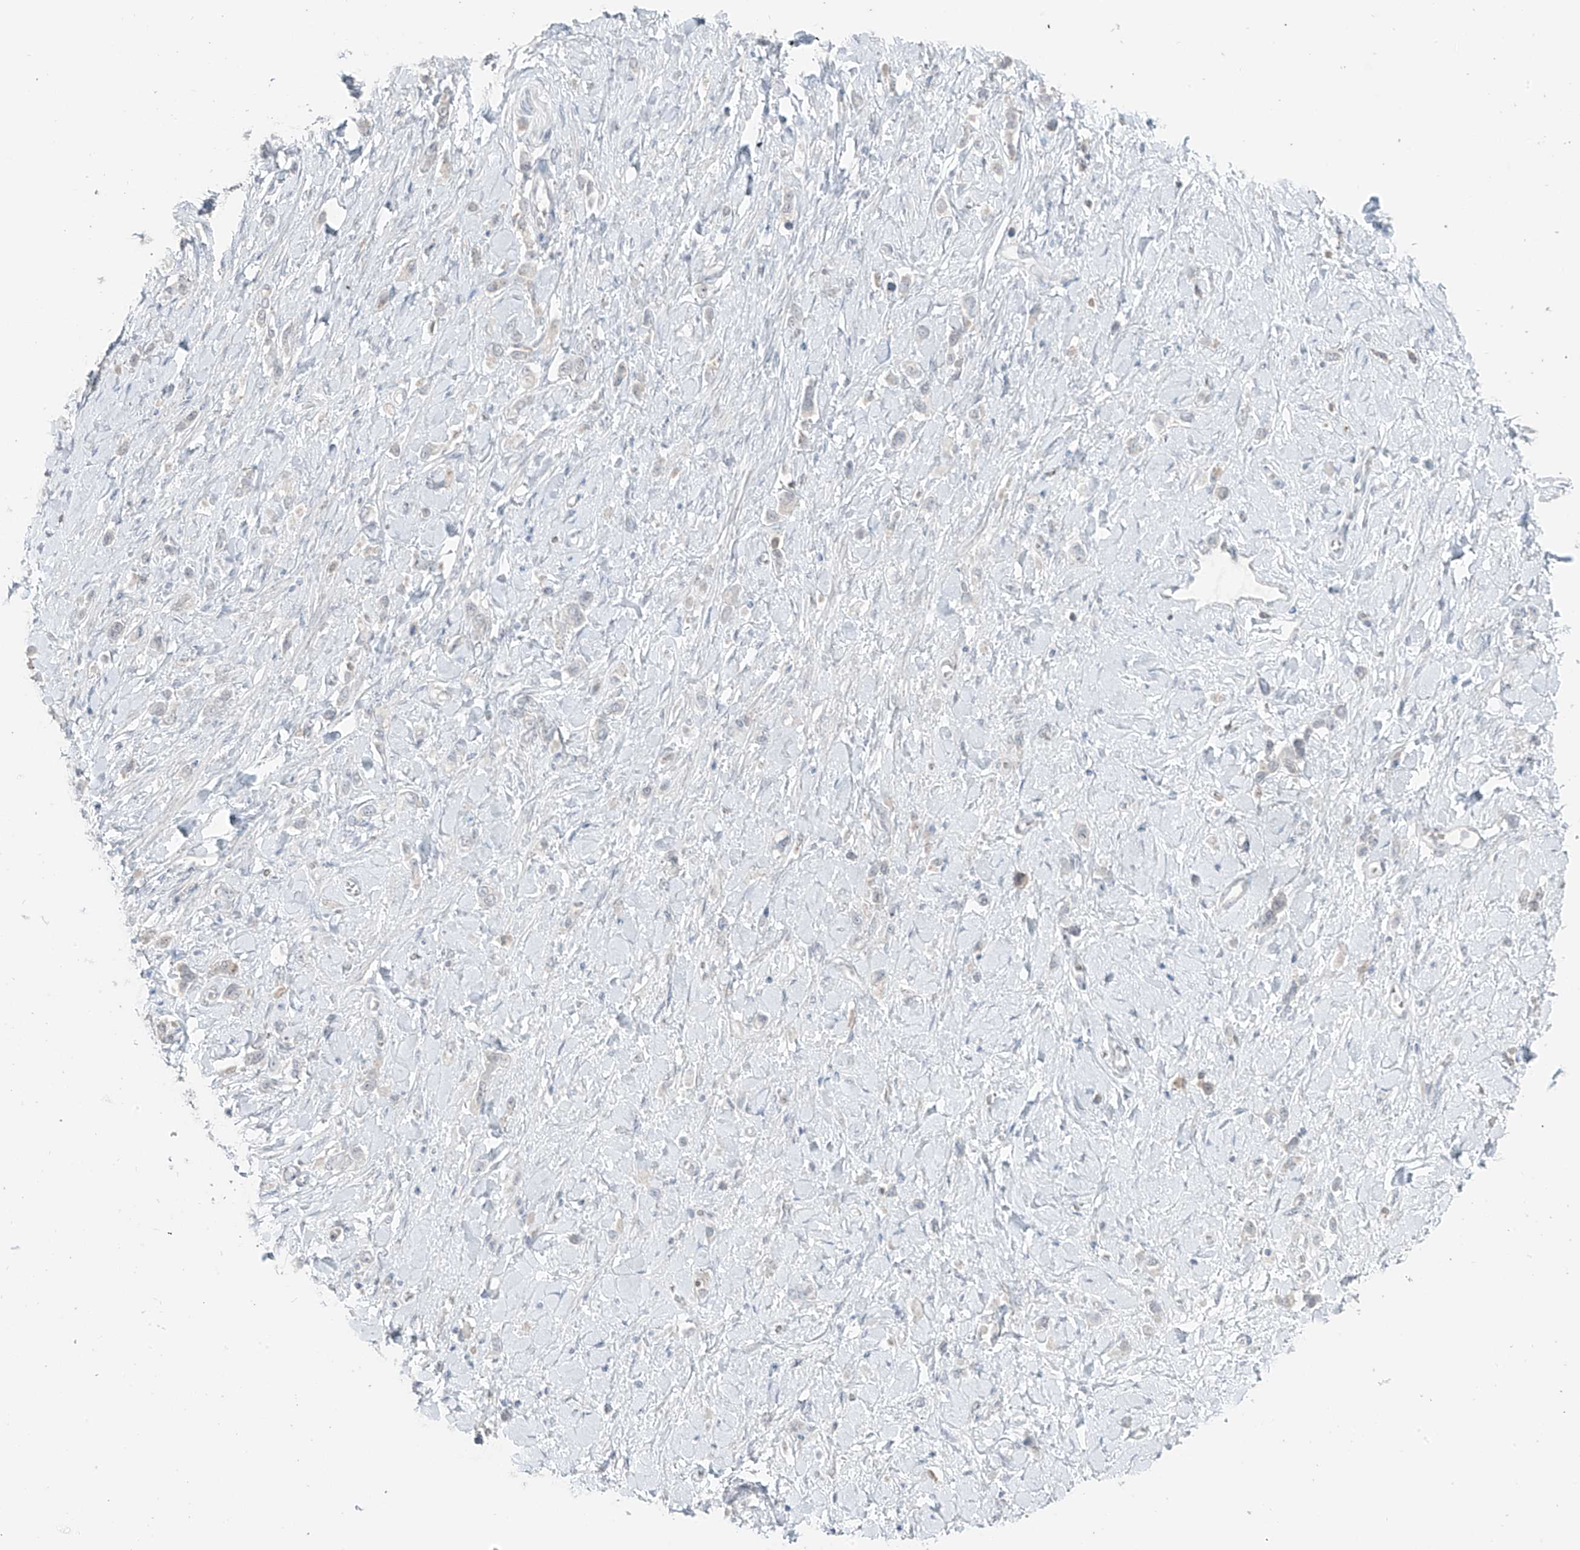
{"staining": {"intensity": "negative", "quantity": "none", "location": "none"}, "tissue": "stomach cancer", "cell_type": "Tumor cells", "image_type": "cancer", "snomed": [{"axis": "morphology", "description": "Normal tissue, NOS"}, {"axis": "morphology", "description": "Adenocarcinoma, NOS"}, {"axis": "topography", "description": "Stomach, upper"}, {"axis": "topography", "description": "Stomach"}], "caption": "DAB immunohistochemical staining of human stomach adenocarcinoma exhibits no significant staining in tumor cells. (DAB (3,3'-diaminobenzidine) immunohistochemistry (IHC) with hematoxylin counter stain).", "gene": "PRDM6", "patient": {"sex": "female", "age": 65}}